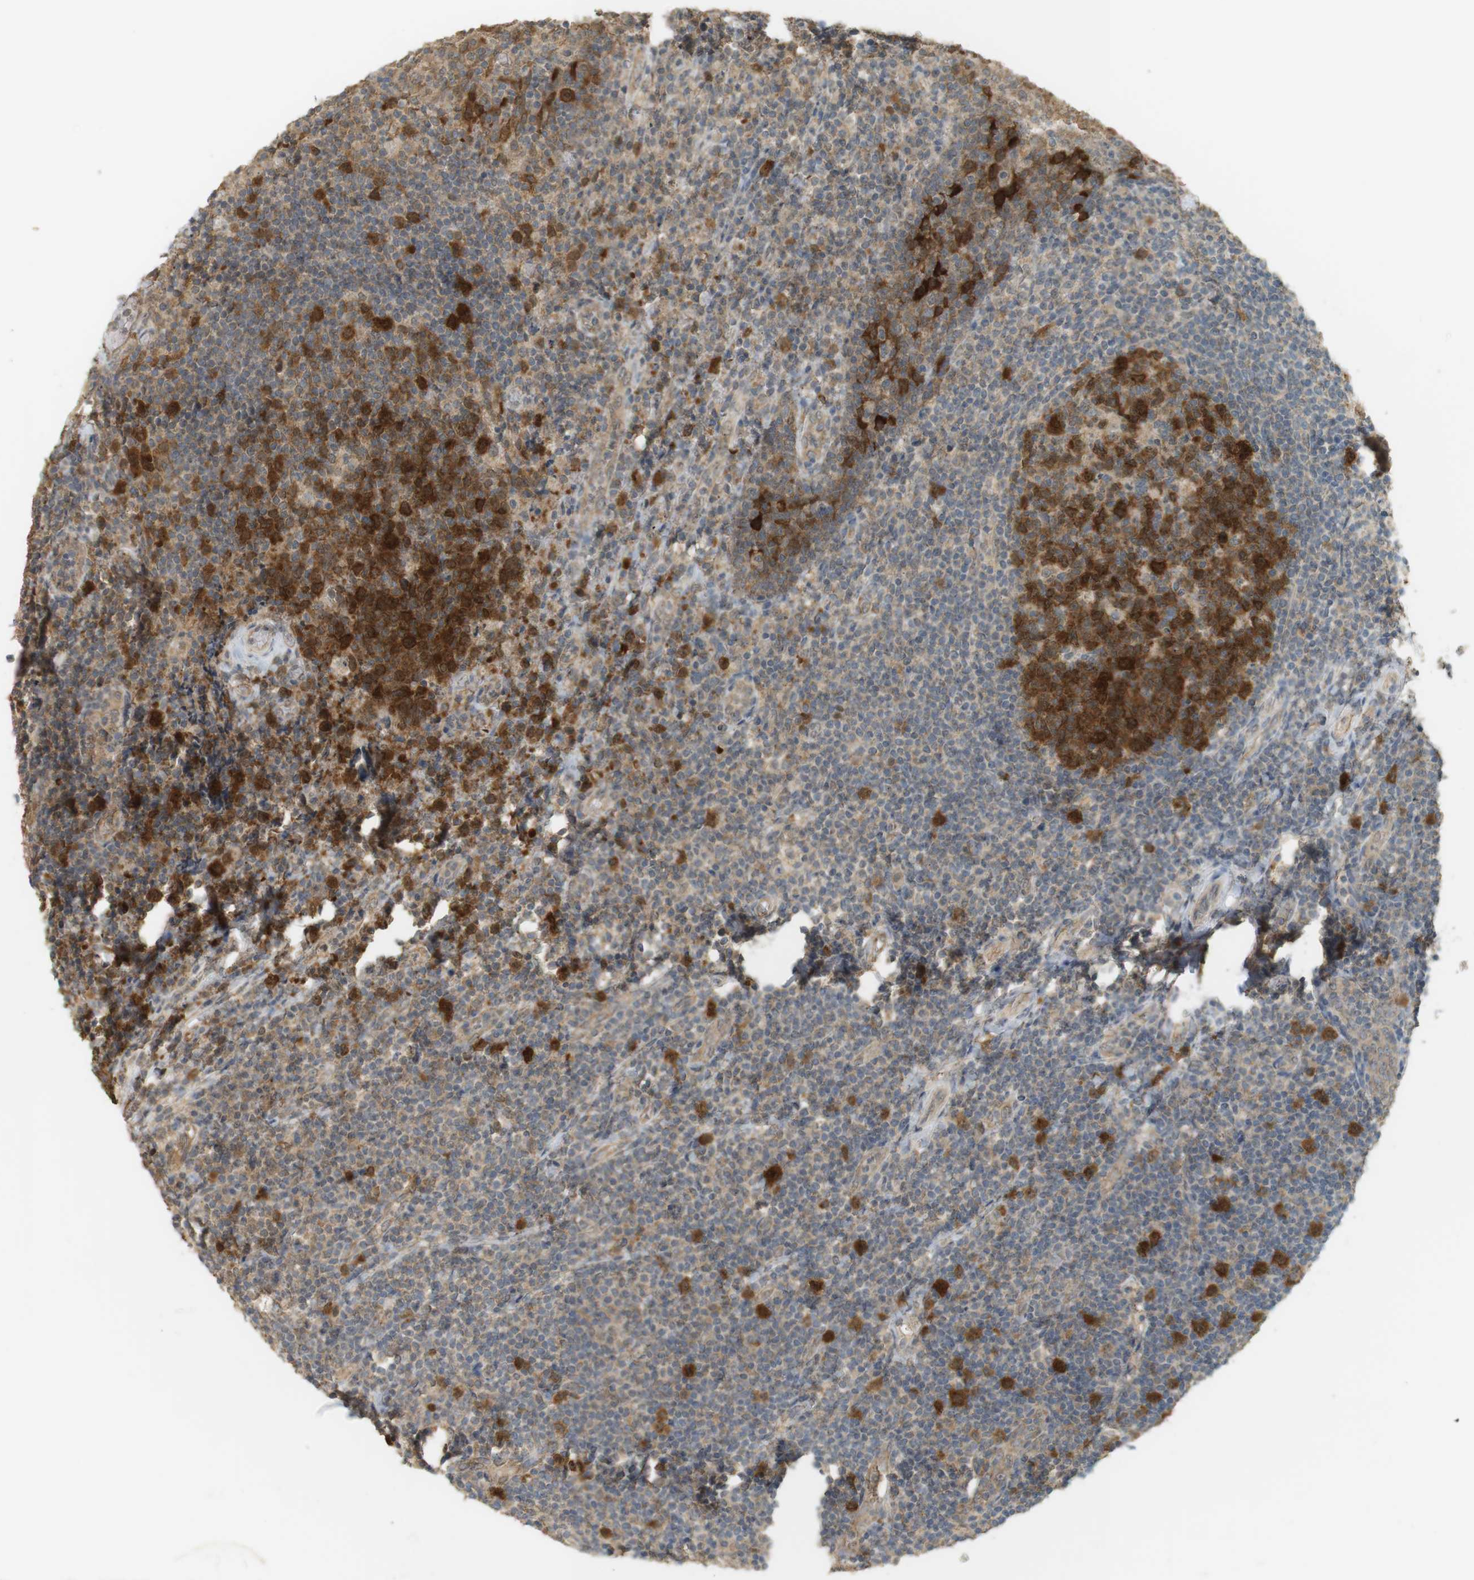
{"staining": {"intensity": "strong", "quantity": "25%-75%", "location": "cytoplasmic/membranous"}, "tissue": "tonsil", "cell_type": "Germinal center cells", "image_type": "normal", "snomed": [{"axis": "morphology", "description": "Normal tissue, NOS"}, {"axis": "topography", "description": "Tonsil"}], "caption": "Protein expression analysis of benign human tonsil reveals strong cytoplasmic/membranous positivity in approximately 25%-75% of germinal center cells.", "gene": "TTK", "patient": {"sex": "male", "age": 17}}